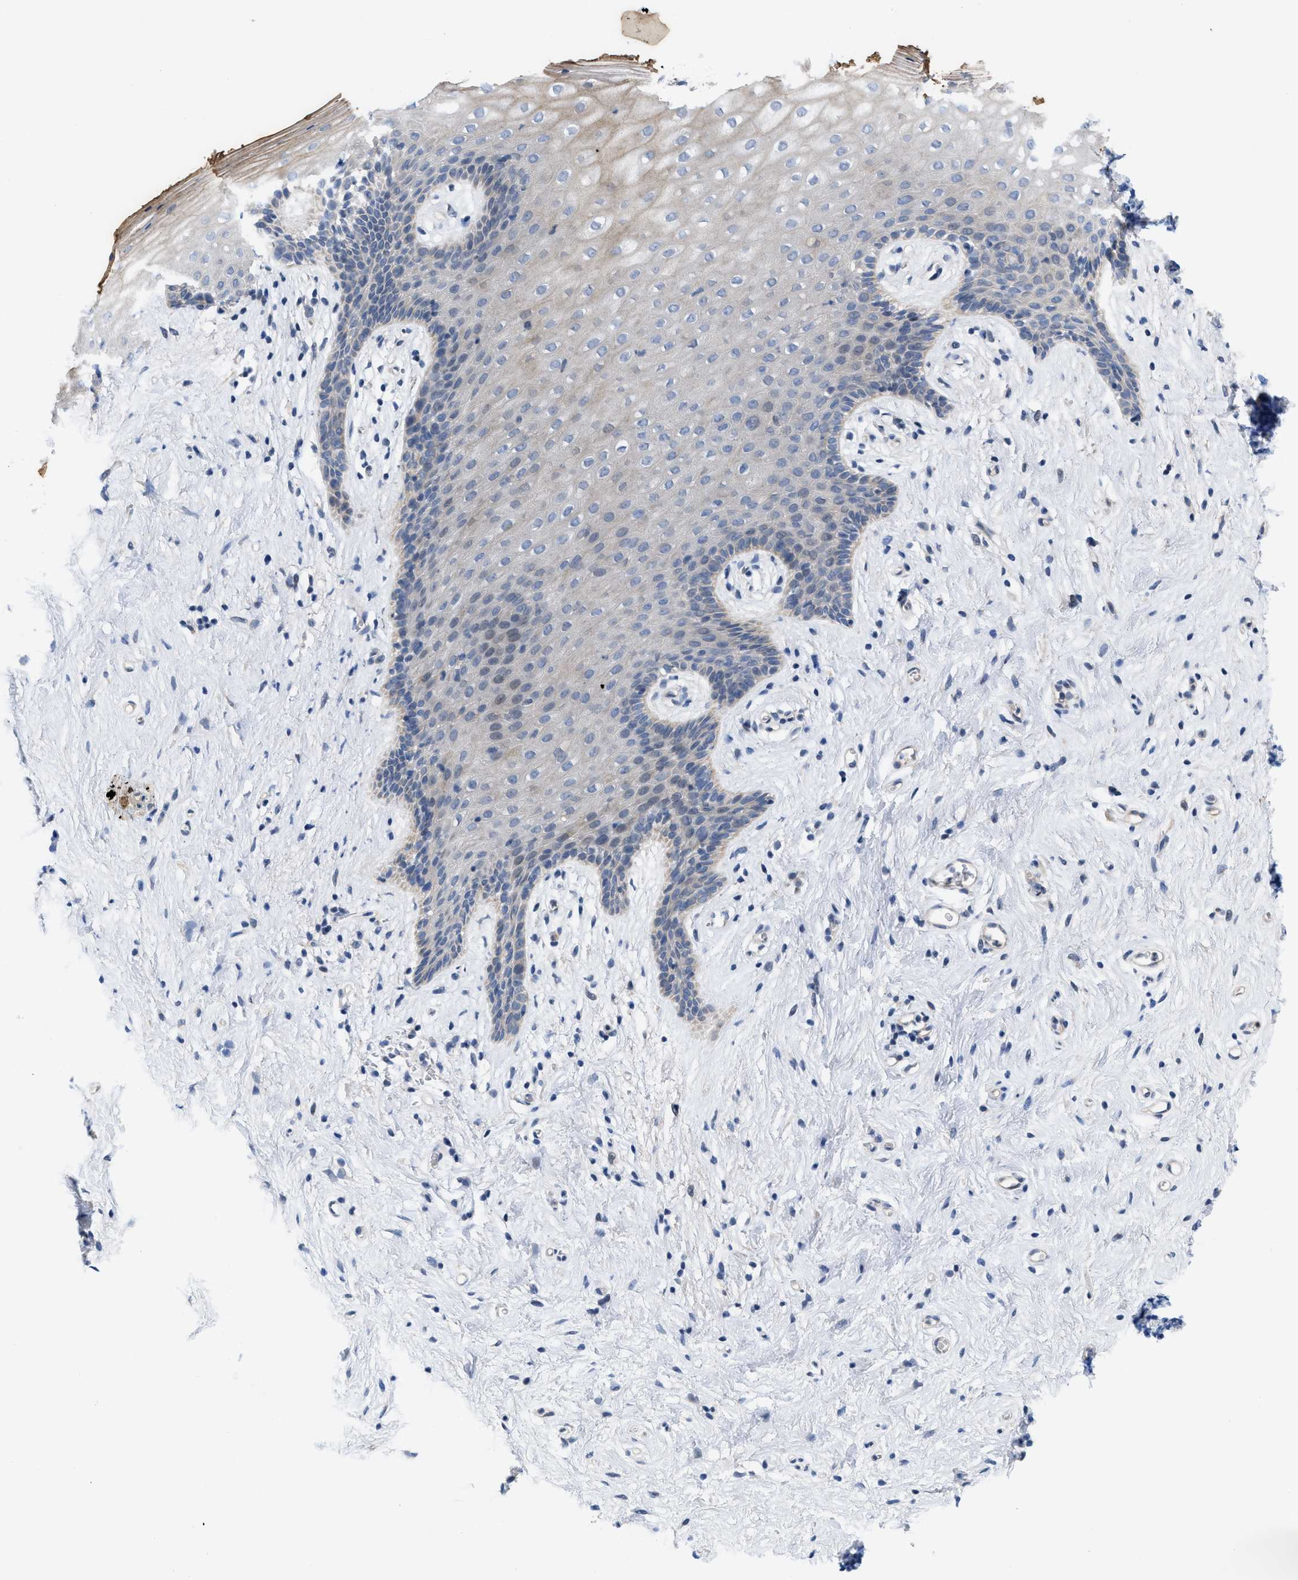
{"staining": {"intensity": "weak", "quantity": "<25%", "location": "cytoplasmic/membranous"}, "tissue": "vagina", "cell_type": "Squamous epithelial cells", "image_type": "normal", "snomed": [{"axis": "morphology", "description": "Normal tissue, NOS"}, {"axis": "topography", "description": "Vagina"}], "caption": "DAB immunohistochemical staining of unremarkable vagina exhibits no significant expression in squamous epithelial cells. (Immunohistochemistry (ihc), brightfield microscopy, high magnification).", "gene": "NDEL1", "patient": {"sex": "female", "age": 44}}